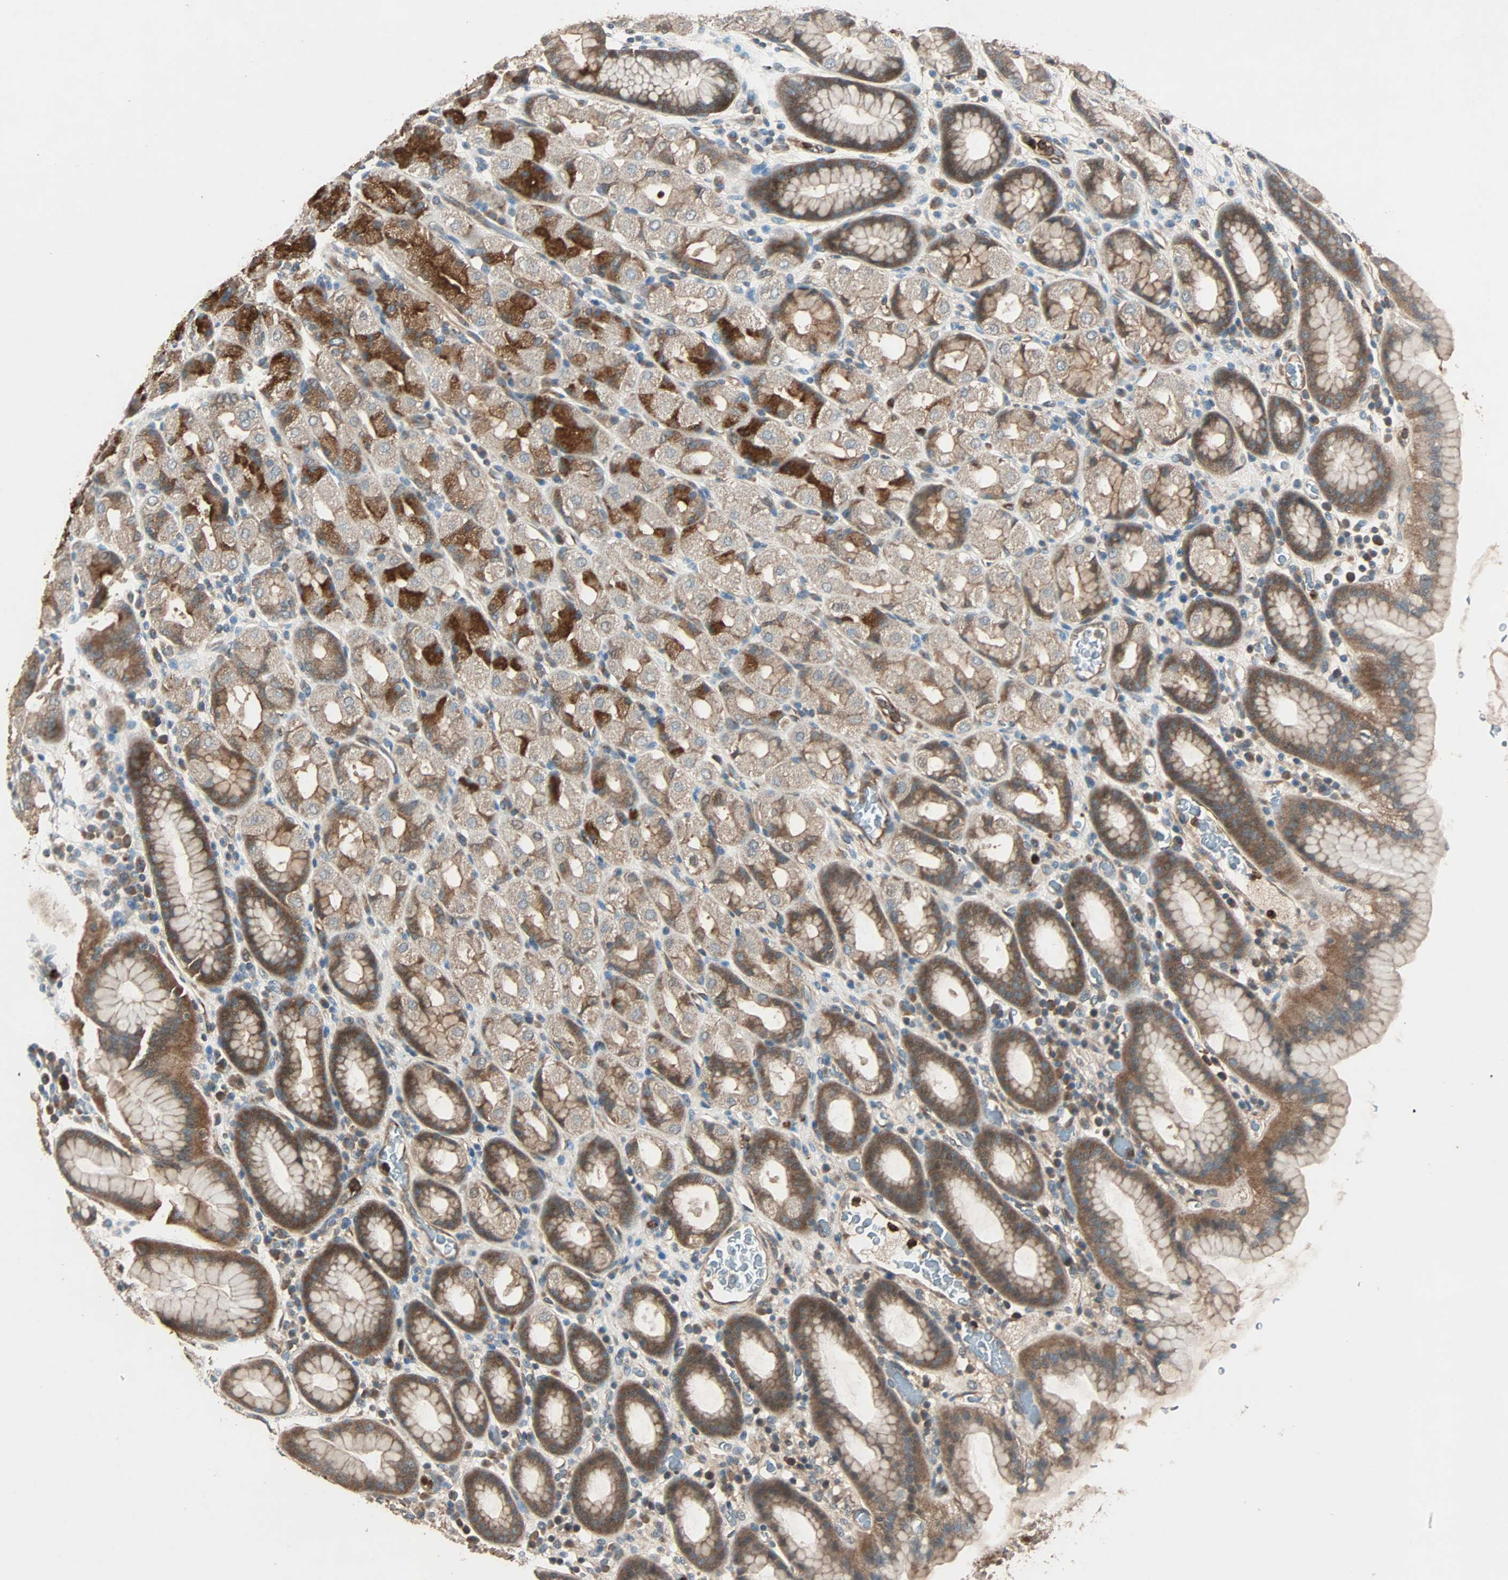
{"staining": {"intensity": "strong", "quantity": "25%-75%", "location": "cytoplasmic/membranous"}, "tissue": "stomach", "cell_type": "Glandular cells", "image_type": "normal", "snomed": [{"axis": "morphology", "description": "Normal tissue, NOS"}, {"axis": "topography", "description": "Stomach, upper"}], "caption": "A brown stain highlights strong cytoplasmic/membranous expression of a protein in glandular cells of benign human stomach. (DAB (3,3'-diaminobenzidine) IHC with brightfield microscopy, high magnification).", "gene": "GCK", "patient": {"sex": "male", "age": 68}}